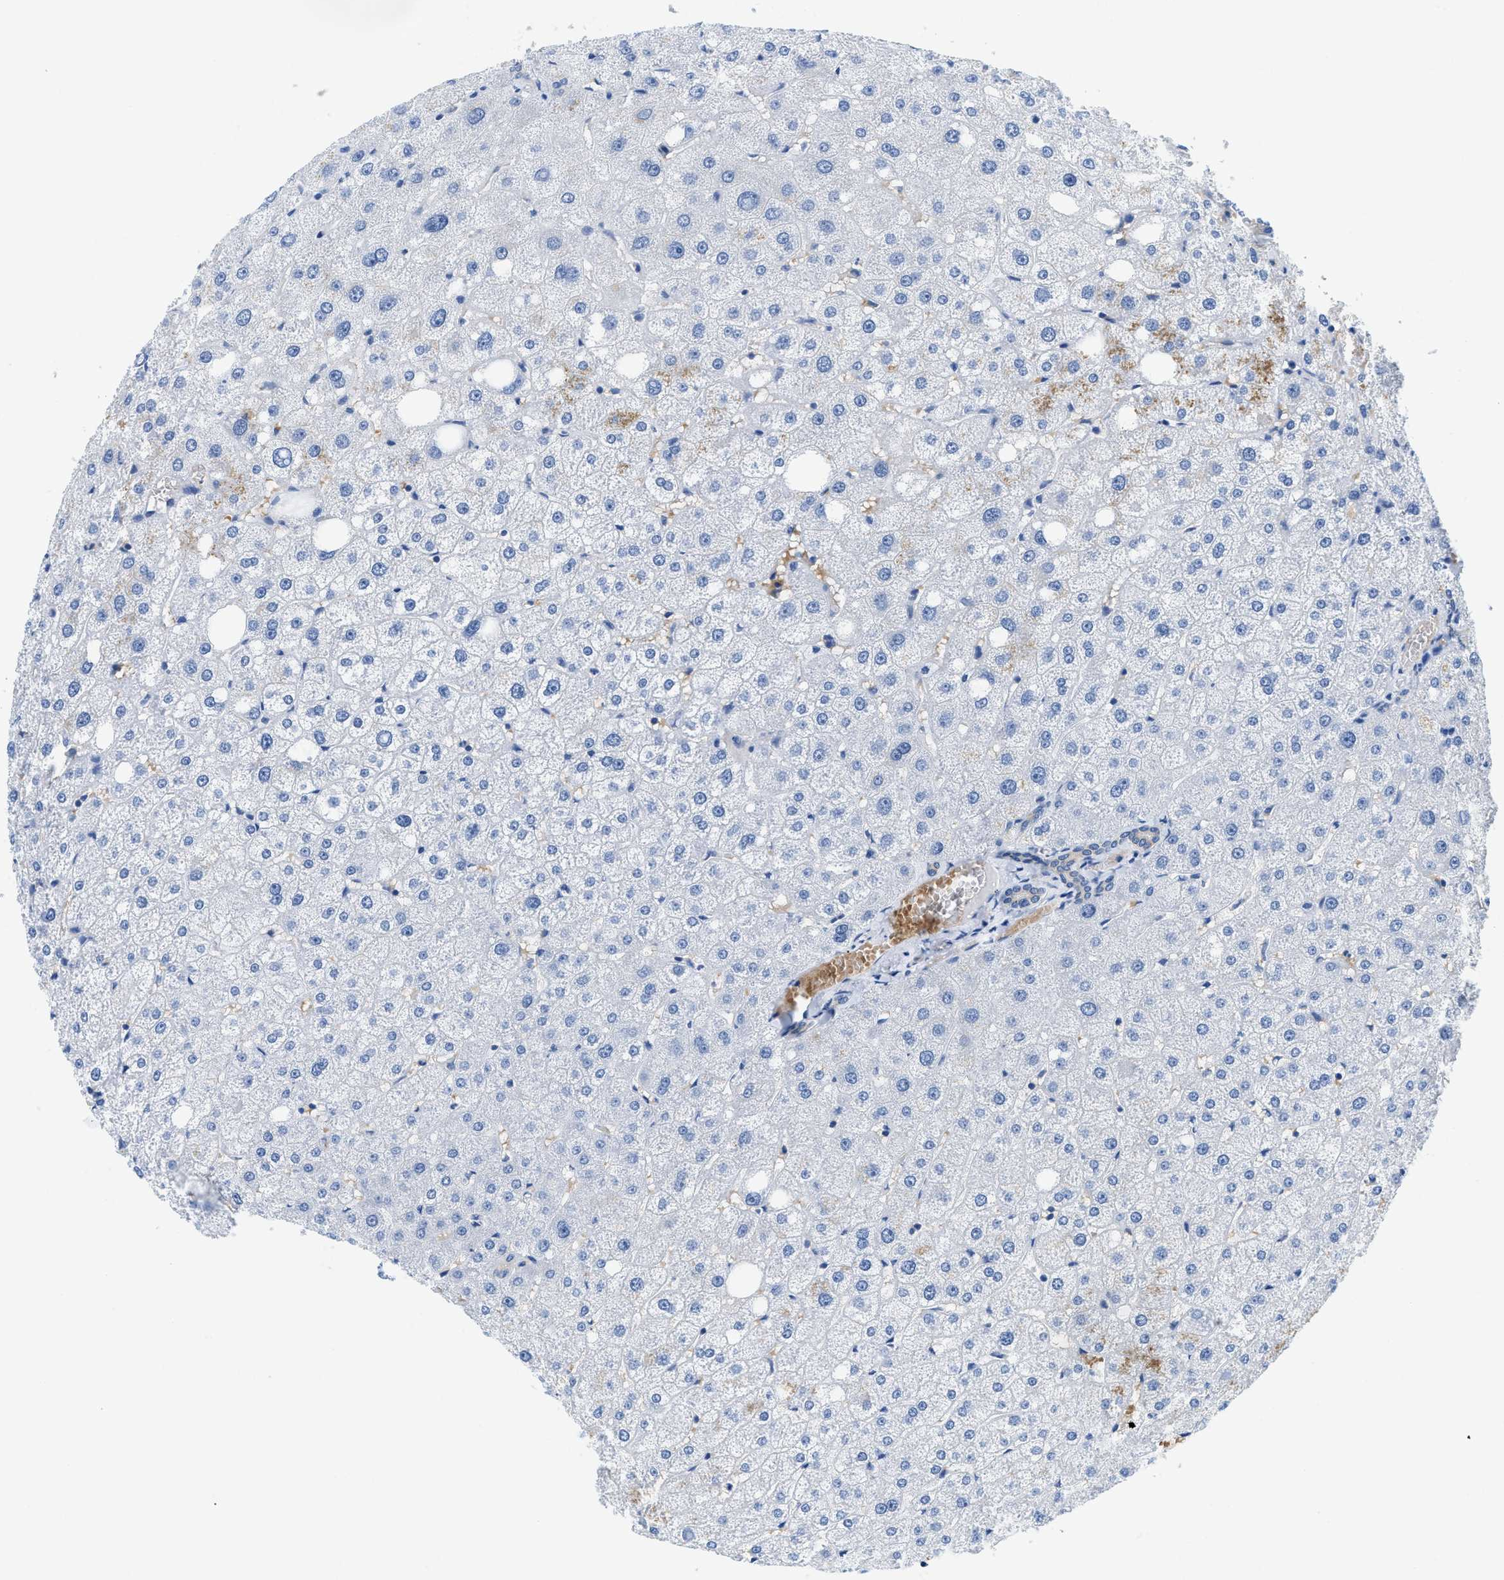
{"staining": {"intensity": "weak", "quantity": "<25%", "location": "cytoplasmic/membranous"}, "tissue": "liver", "cell_type": "Cholangiocytes", "image_type": "normal", "snomed": [{"axis": "morphology", "description": "Normal tissue, NOS"}, {"axis": "topography", "description": "Liver"}], "caption": "Liver stained for a protein using IHC displays no positivity cholangiocytes.", "gene": "BPGM", "patient": {"sex": "male", "age": 73}}